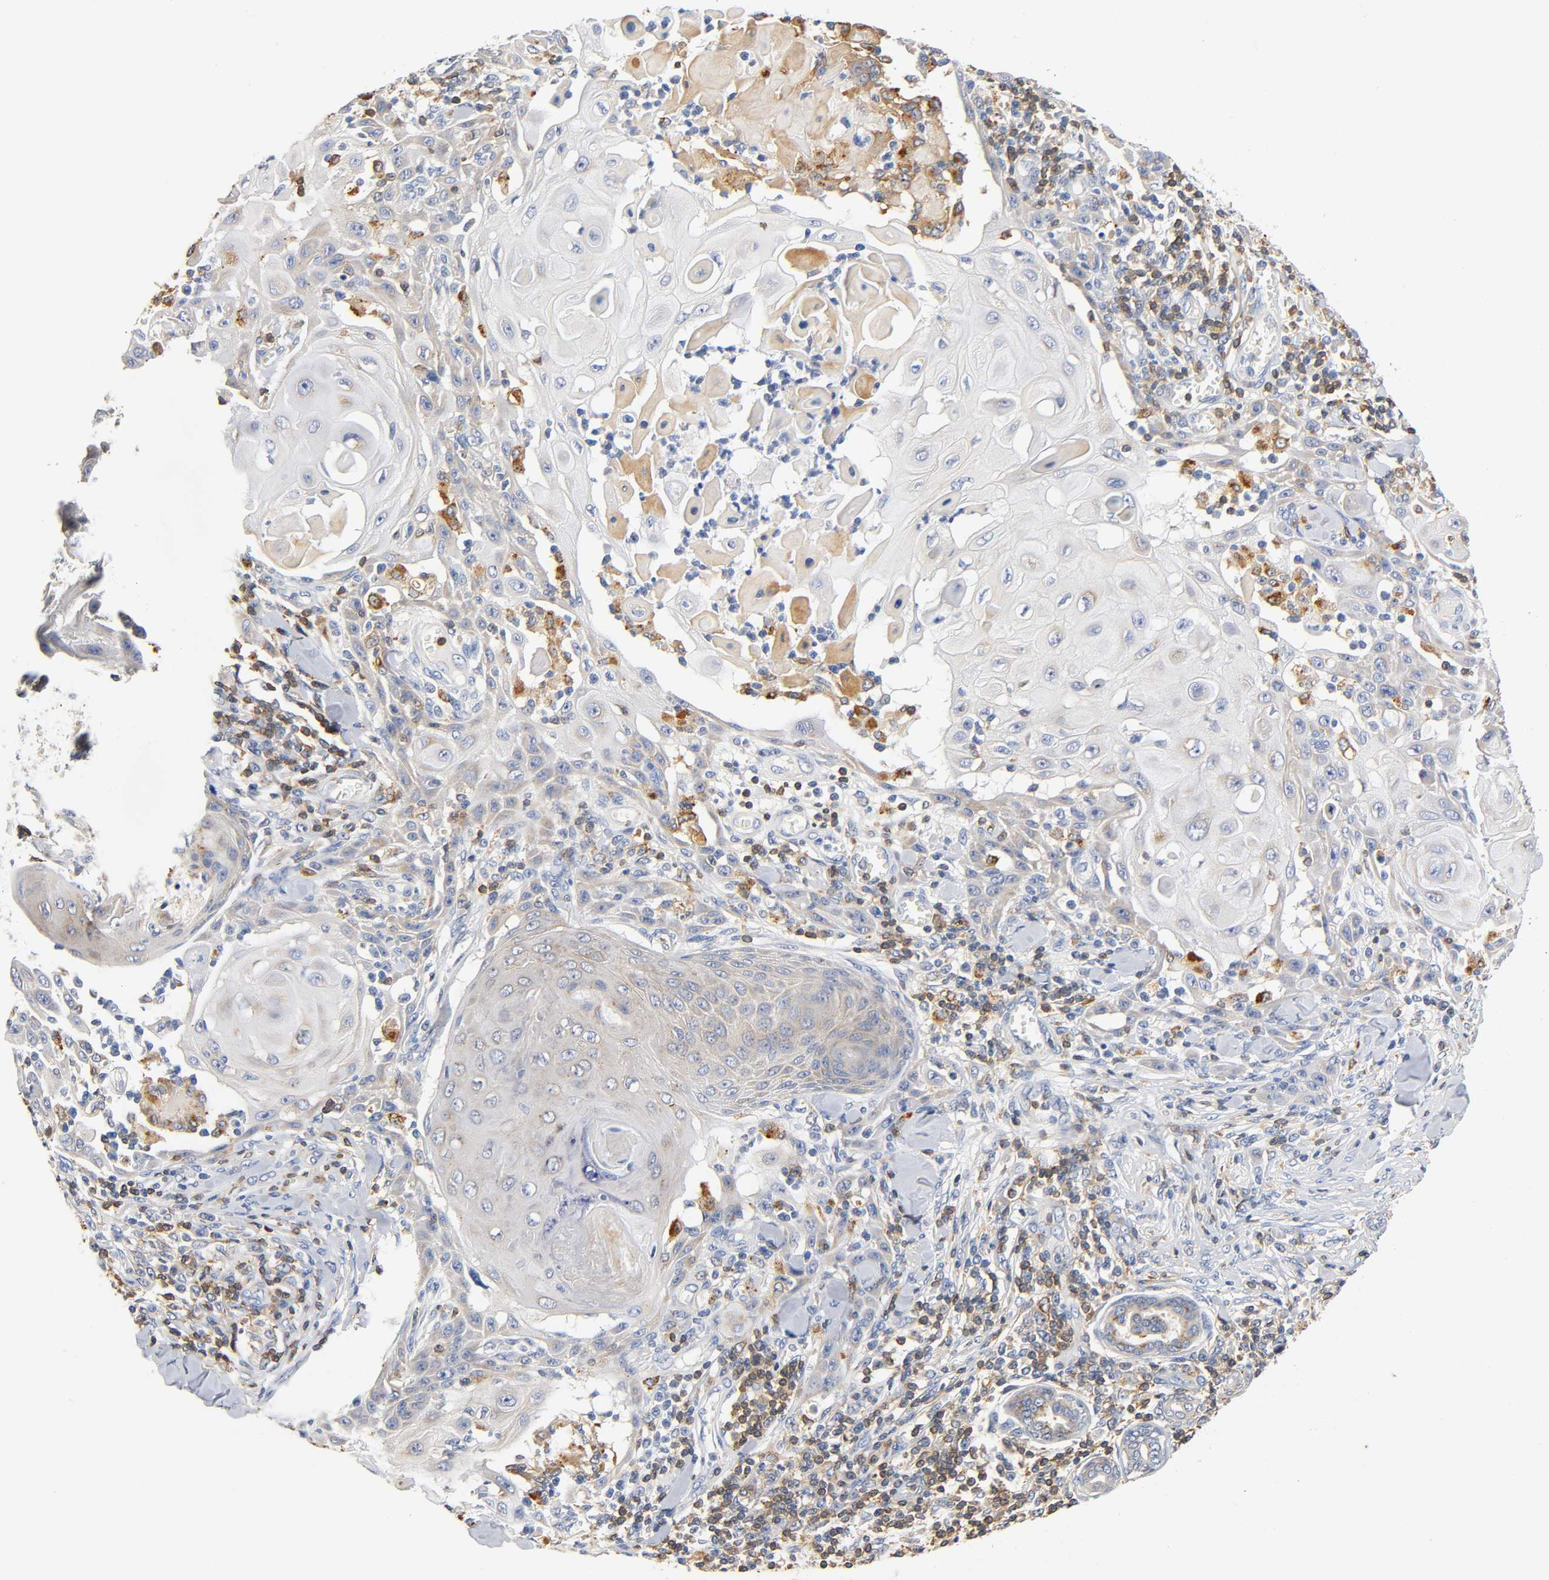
{"staining": {"intensity": "negative", "quantity": "none", "location": "none"}, "tissue": "skin cancer", "cell_type": "Tumor cells", "image_type": "cancer", "snomed": [{"axis": "morphology", "description": "Squamous cell carcinoma, NOS"}, {"axis": "topography", "description": "Skin"}], "caption": "An image of human skin cancer (squamous cell carcinoma) is negative for staining in tumor cells. (Brightfield microscopy of DAB IHC at high magnification).", "gene": "UCKL1", "patient": {"sex": "male", "age": 24}}